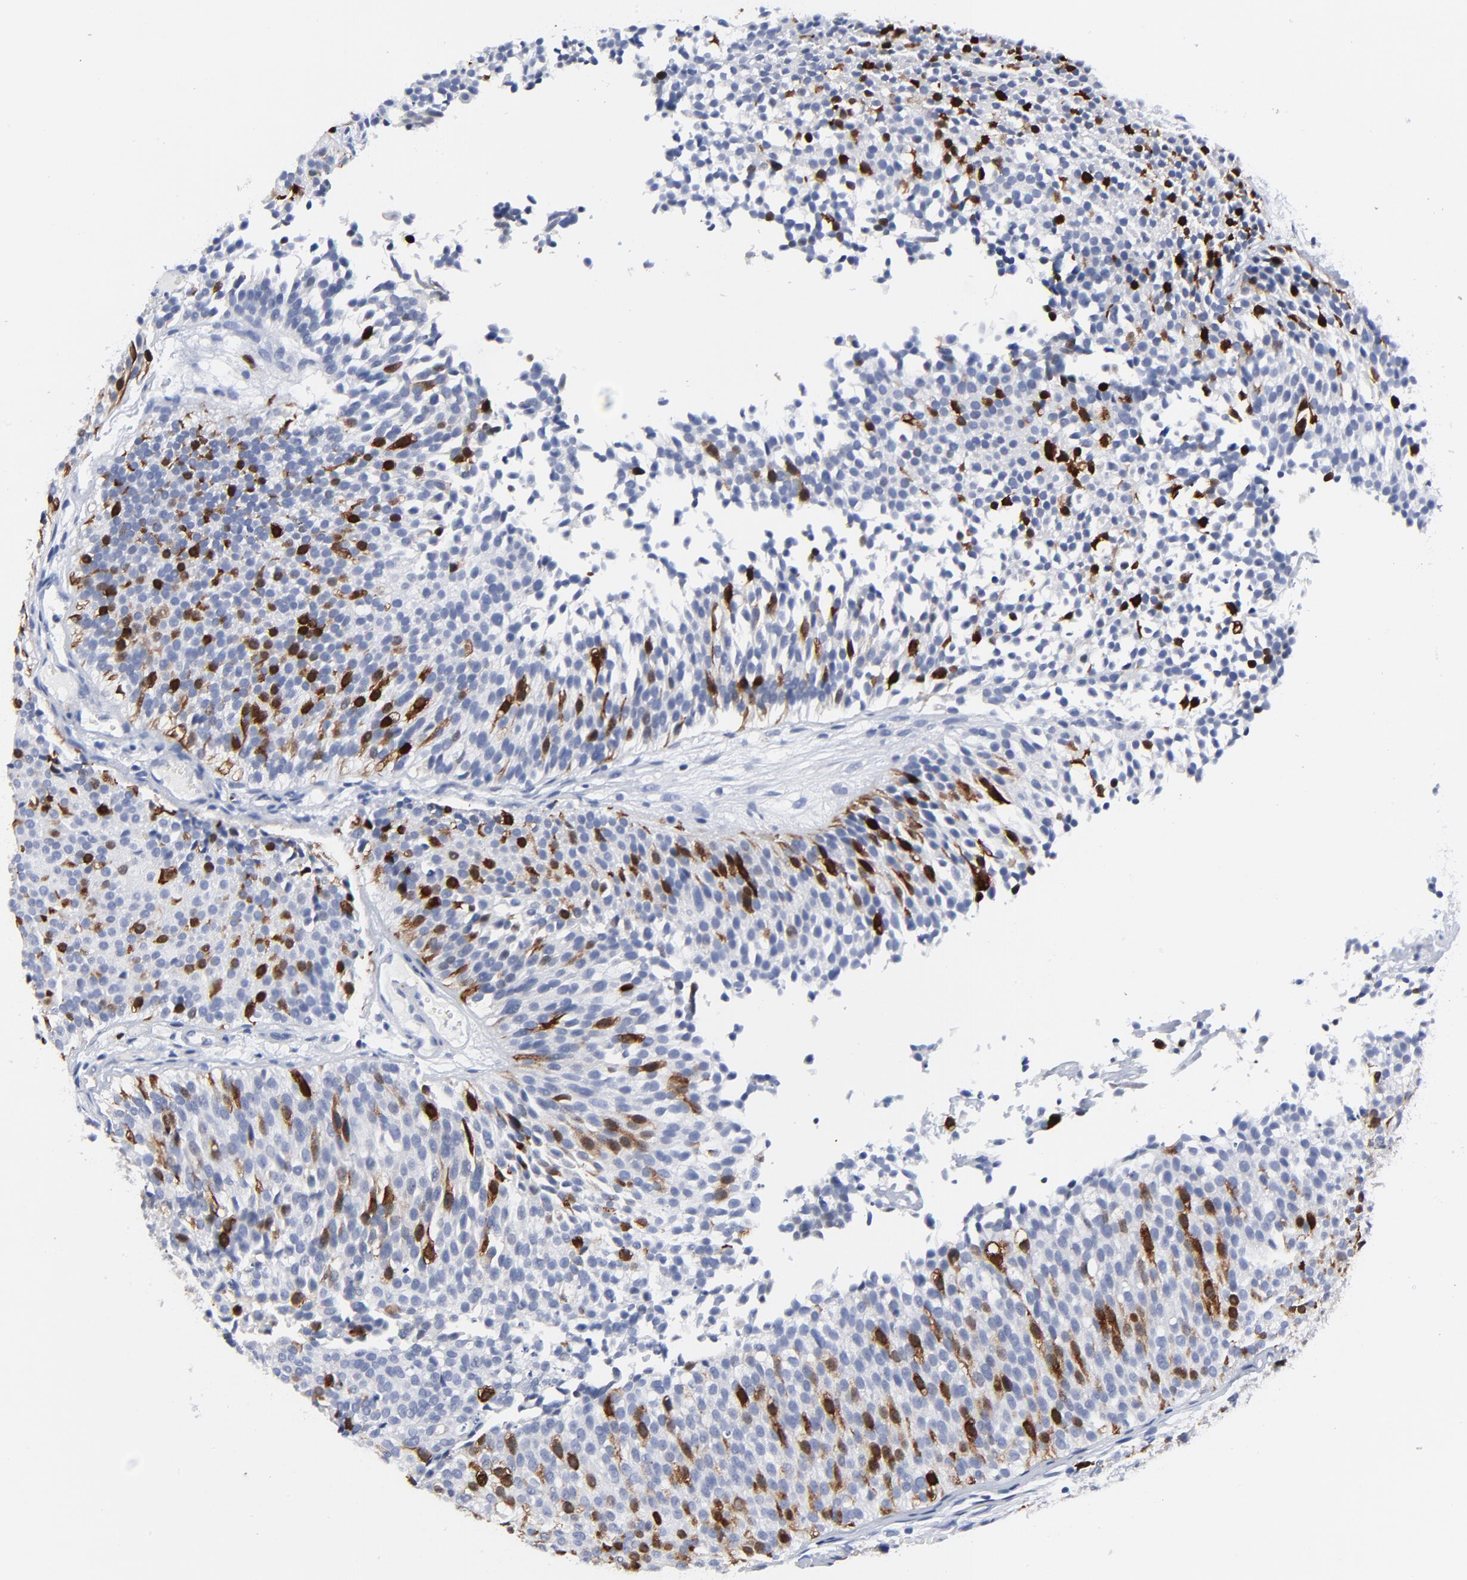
{"staining": {"intensity": "strong", "quantity": "<25%", "location": "cytoplasmic/membranous,nuclear"}, "tissue": "urothelial cancer", "cell_type": "Tumor cells", "image_type": "cancer", "snomed": [{"axis": "morphology", "description": "Urothelial carcinoma, Low grade"}, {"axis": "topography", "description": "Urinary bladder"}], "caption": "Tumor cells exhibit strong cytoplasmic/membranous and nuclear staining in approximately <25% of cells in urothelial cancer.", "gene": "CDK1", "patient": {"sex": "male", "age": 85}}